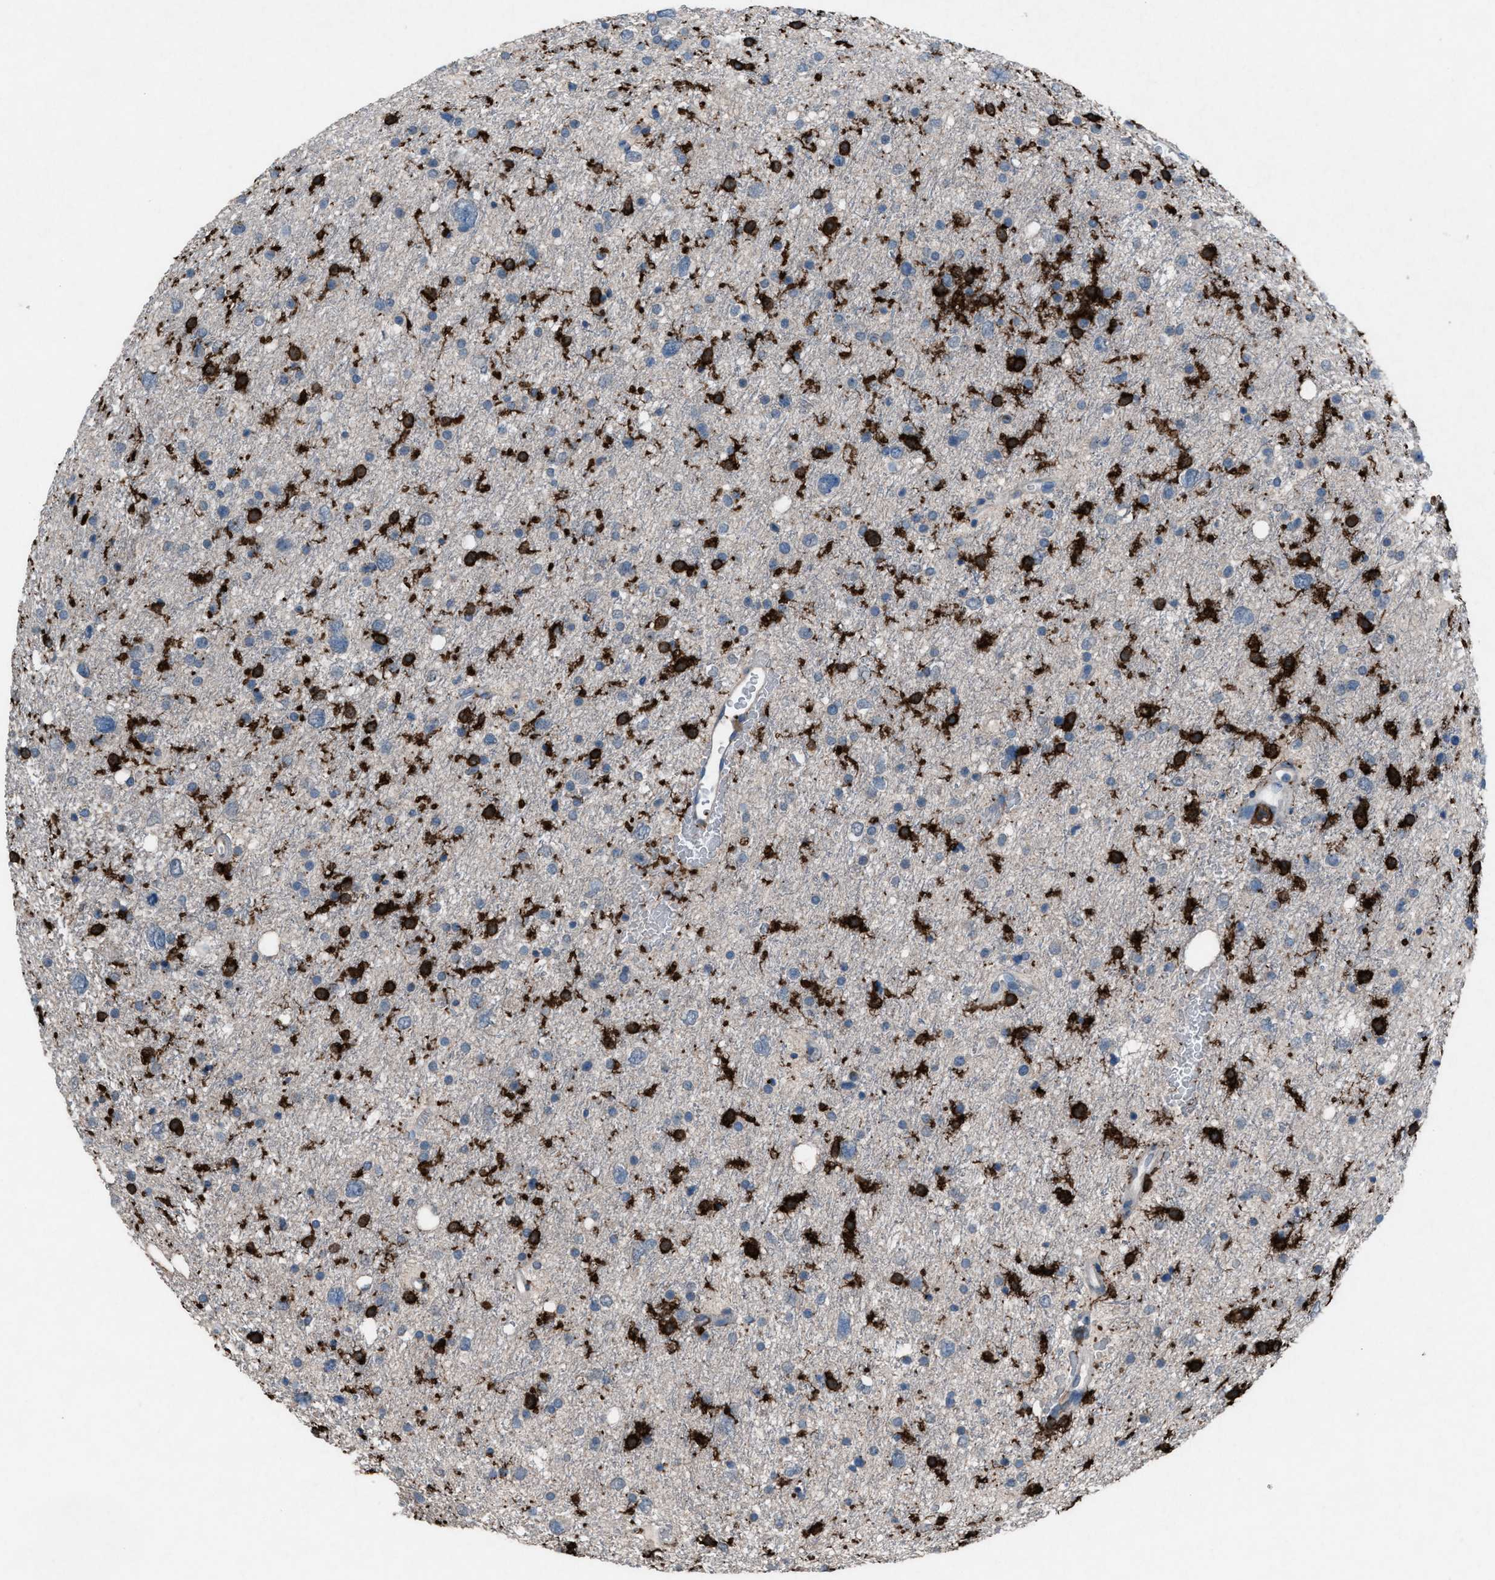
{"staining": {"intensity": "negative", "quantity": "none", "location": "none"}, "tissue": "glioma", "cell_type": "Tumor cells", "image_type": "cancer", "snomed": [{"axis": "morphology", "description": "Glioma, malignant, Low grade"}, {"axis": "topography", "description": "Brain"}], "caption": "Tumor cells are negative for protein expression in human malignant glioma (low-grade). (DAB immunohistochemistry with hematoxylin counter stain).", "gene": "FCER1G", "patient": {"sex": "female", "age": 37}}